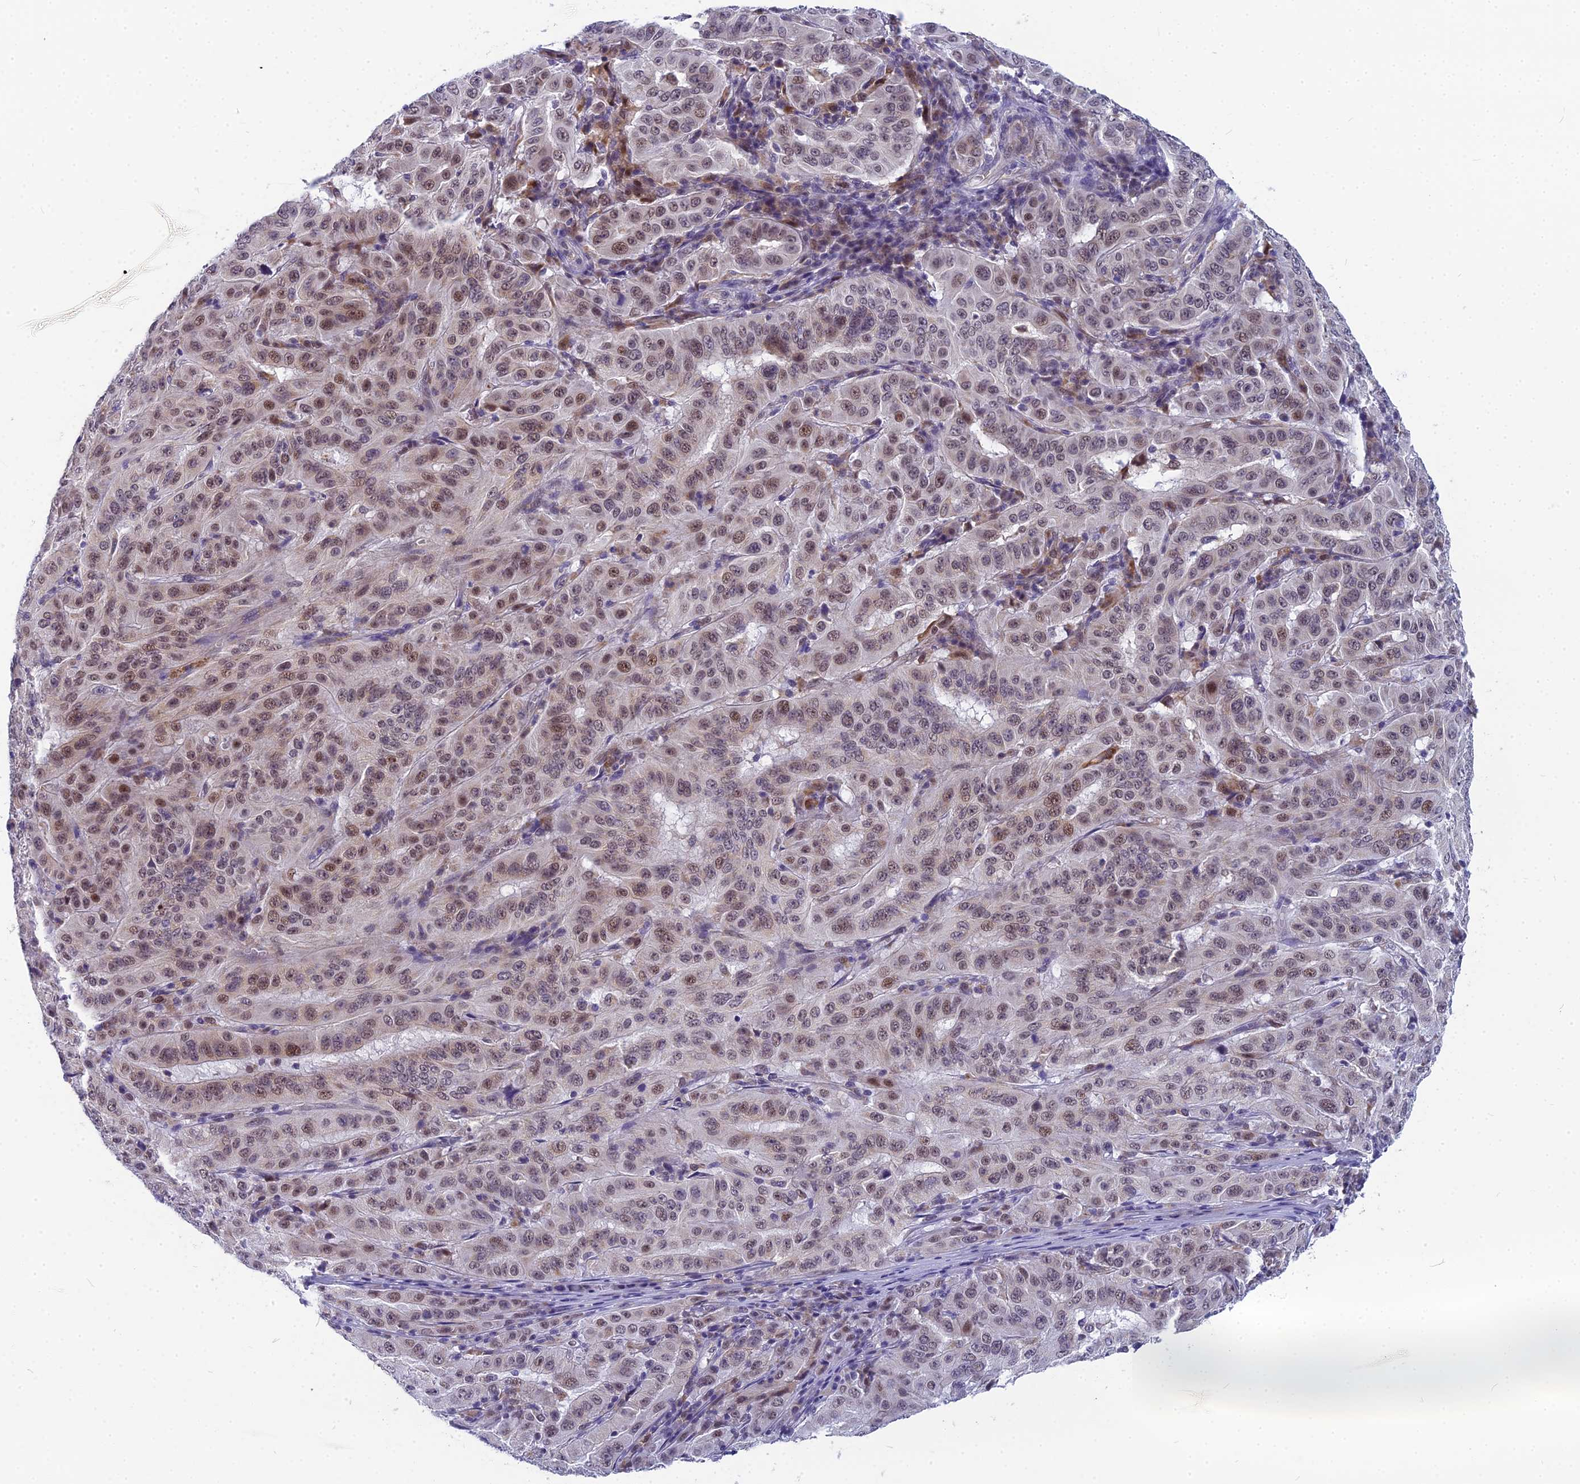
{"staining": {"intensity": "moderate", "quantity": "25%-75%", "location": "nuclear"}, "tissue": "pancreatic cancer", "cell_type": "Tumor cells", "image_type": "cancer", "snomed": [{"axis": "morphology", "description": "Adenocarcinoma, NOS"}, {"axis": "topography", "description": "Pancreas"}], "caption": "Human pancreatic cancer stained with a brown dye reveals moderate nuclear positive expression in approximately 25%-75% of tumor cells.", "gene": "CMC1", "patient": {"sex": "male", "age": 63}}